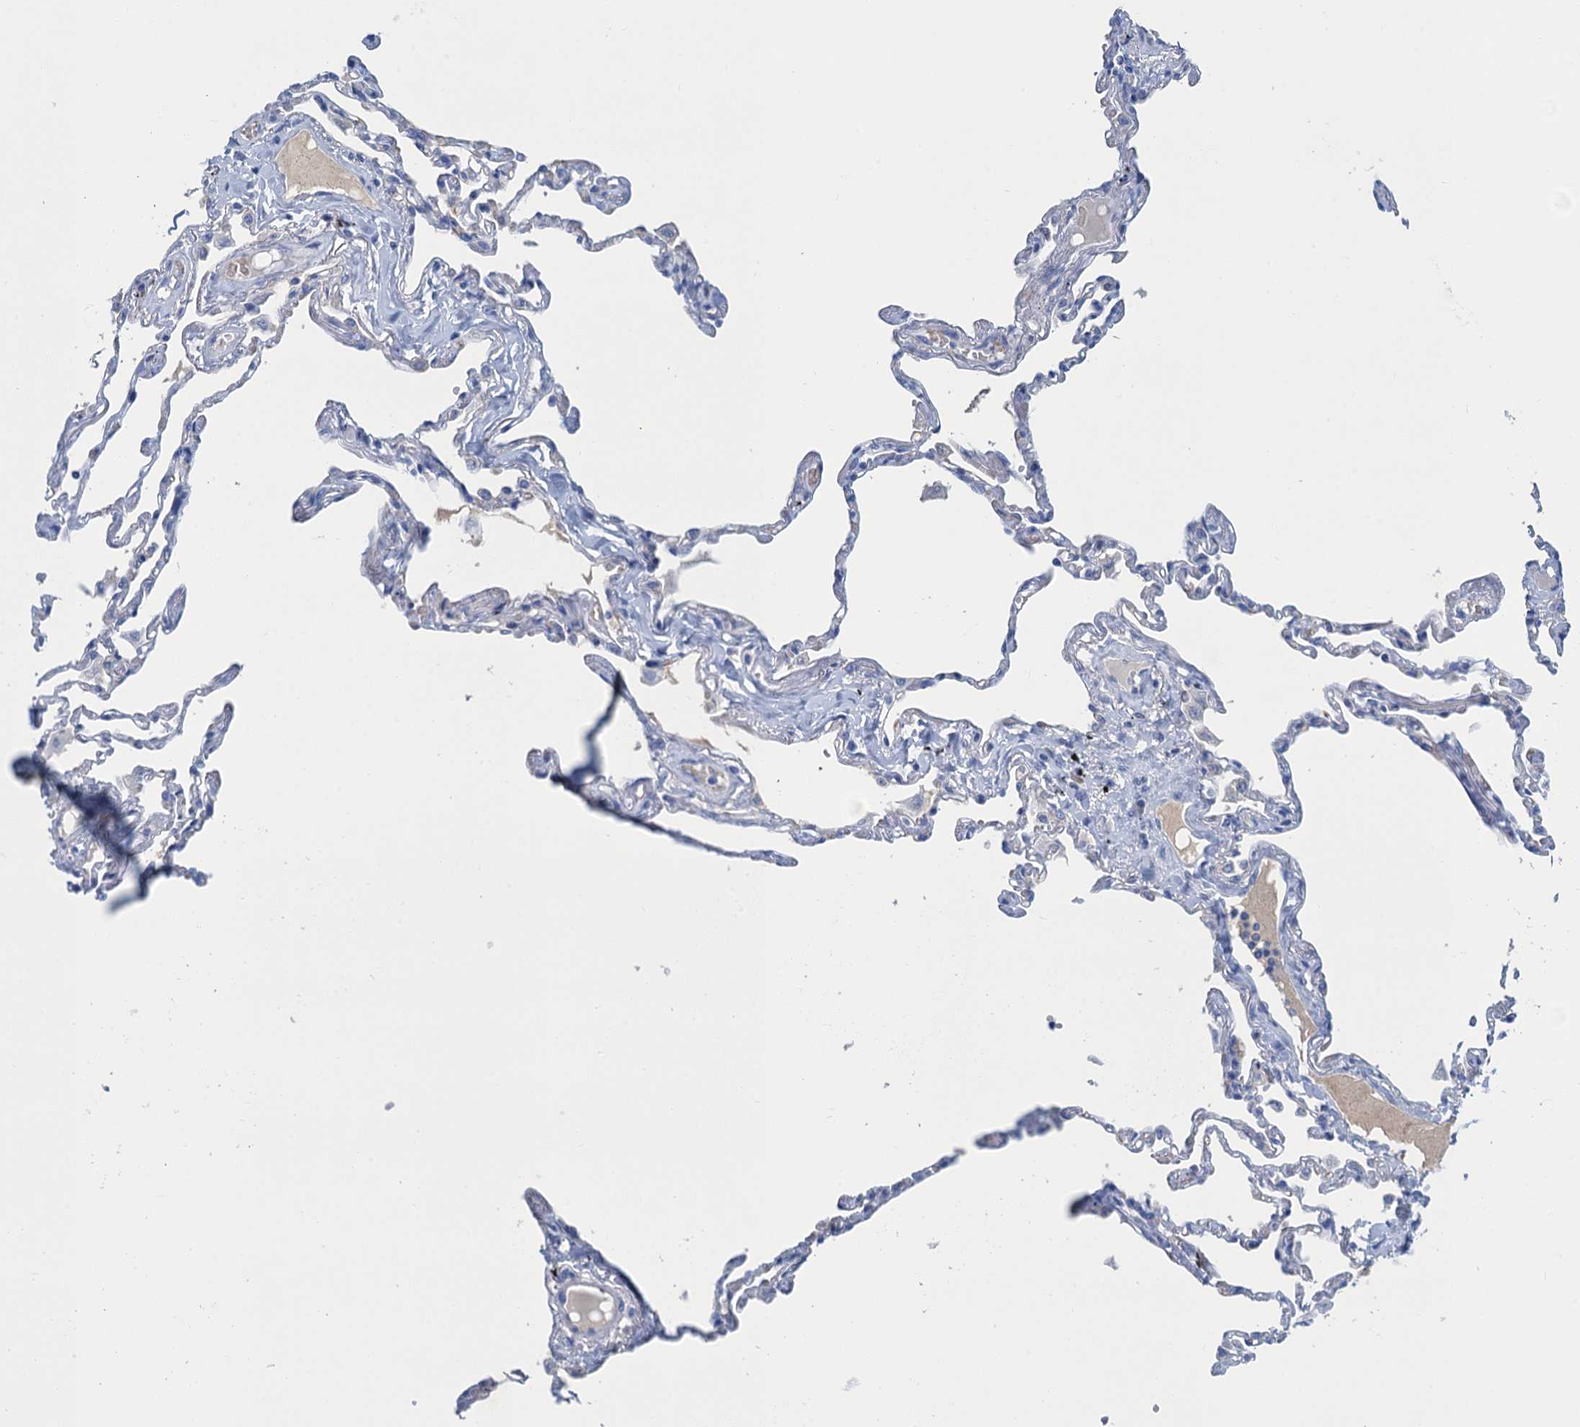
{"staining": {"intensity": "negative", "quantity": "none", "location": "none"}, "tissue": "lung", "cell_type": "Alveolar cells", "image_type": "normal", "snomed": [{"axis": "morphology", "description": "Normal tissue, NOS"}, {"axis": "topography", "description": "Lung"}], "caption": "This is an immunohistochemistry photomicrograph of normal human lung. There is no positivity in alveolar cells.", "gene": "MYADML2", "patient": {"sex": "female", "age": 67}}